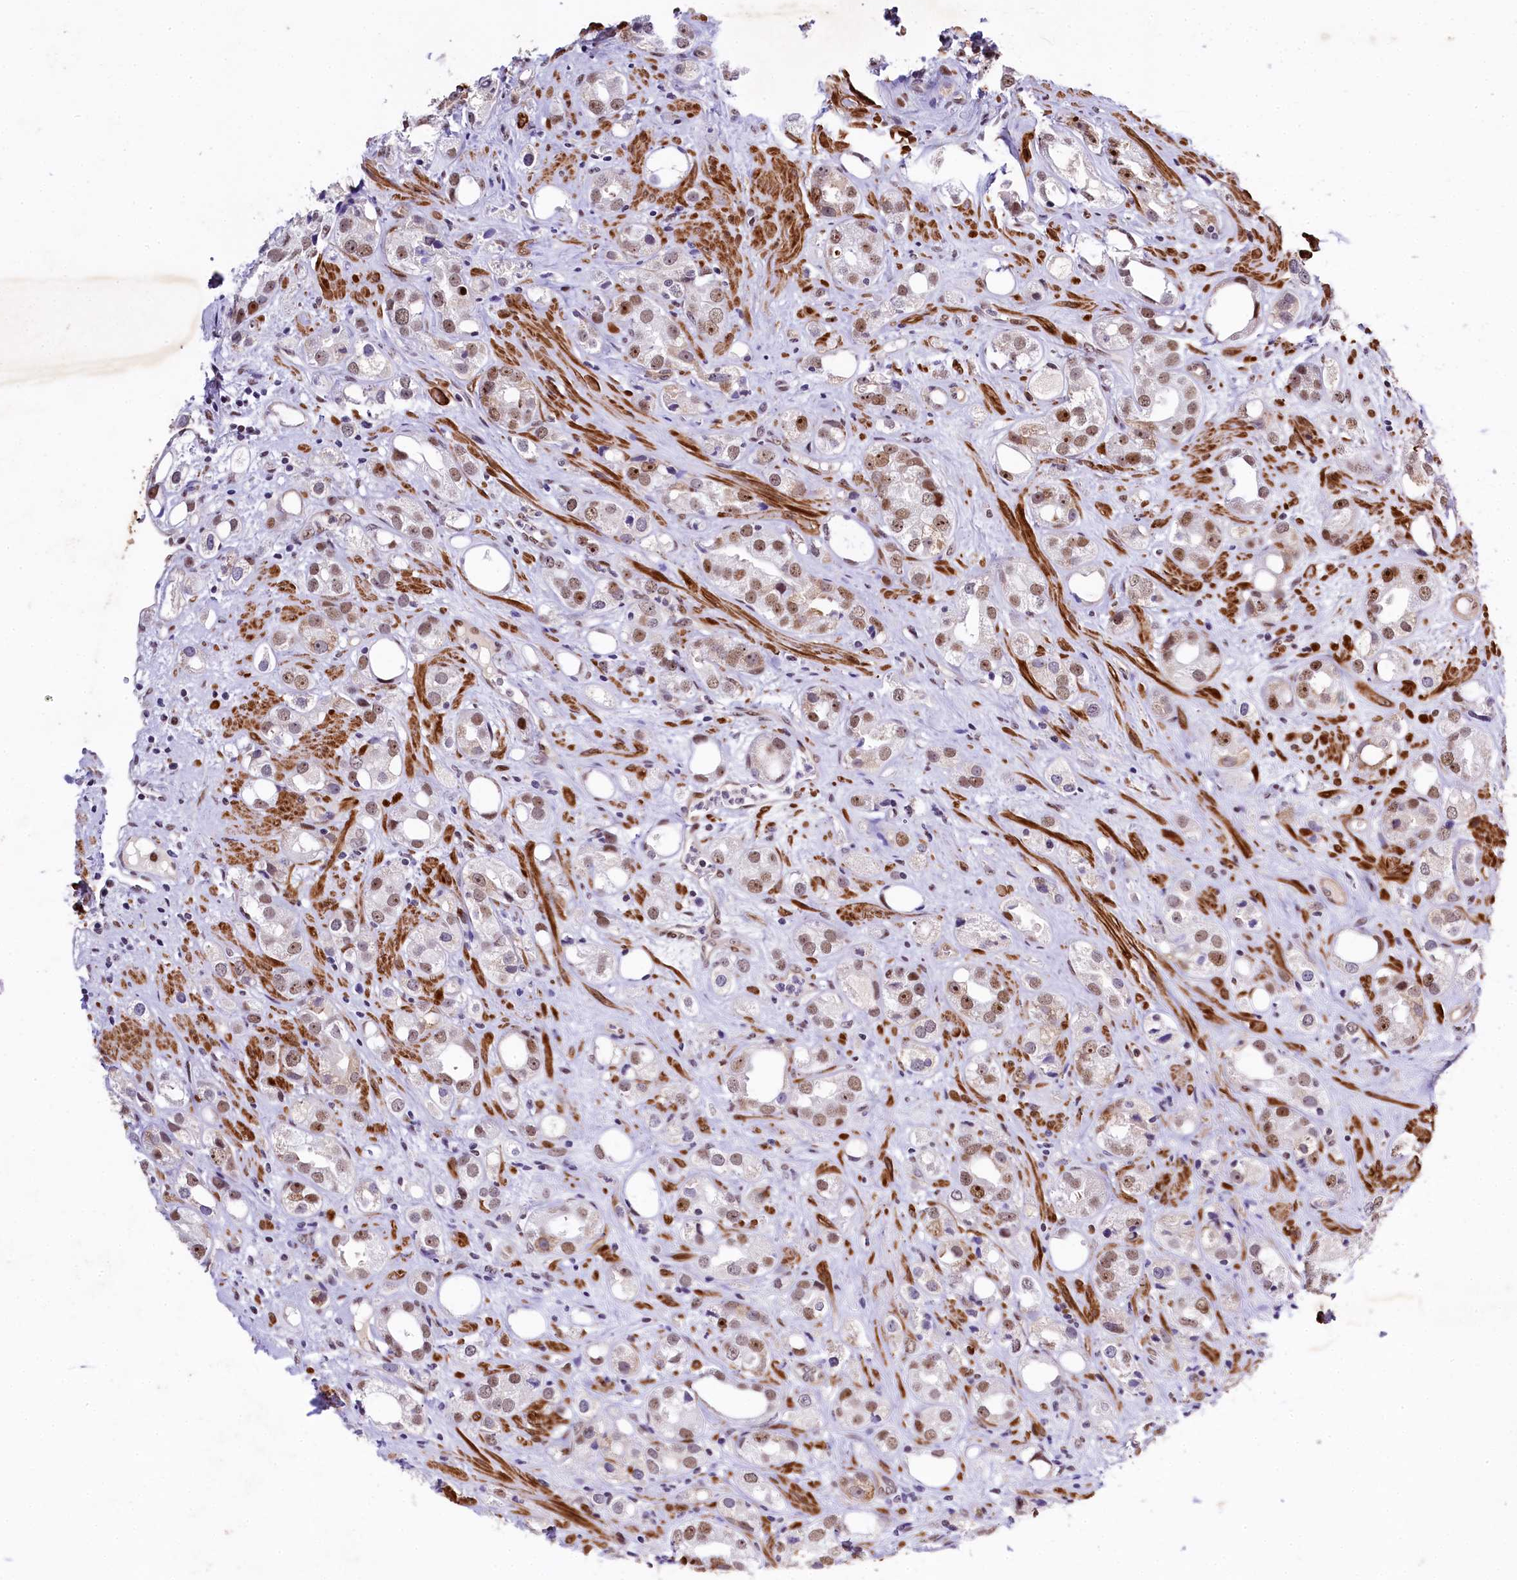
{"staining": {"intensity": "moderate", "quantity": "25%-75%", "location": "nuclear"}, "tissue": "prostate cancer", "cell_type": "Tumor cells", "image_type": "cancer", "snomed": [{"axis": "morphology", "description": "Adenocarcinoma, NOS"}, {"axis": "topography", "description": "Prostate"}], "caption": "Protein staining demonstrates moderate nuclear expression in about 25%-75% of tumor cells in prostate cancer (adenocarcinoma).", "gene": "SAMD10", "patient": {"sex": "male", "age": 79}}